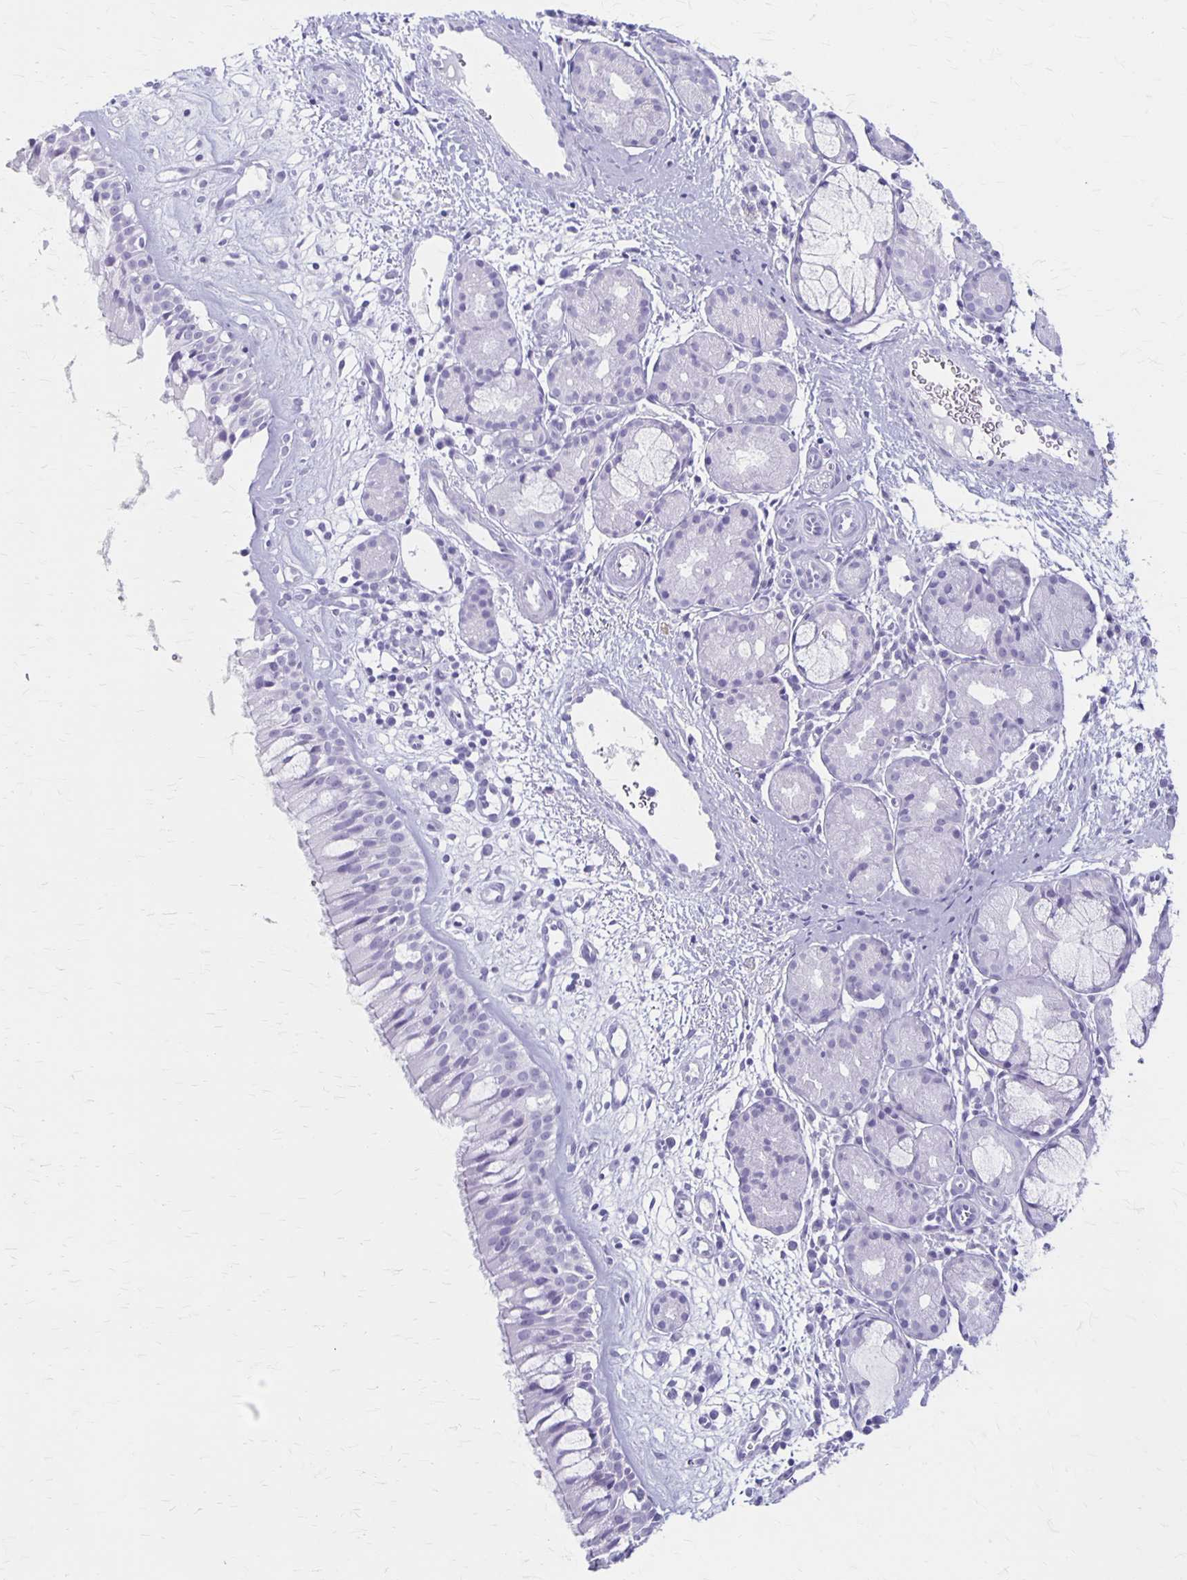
{"staining": {"intensity": "negative", "quantity": "none", "location": "none"}, "tissue": "nasopharynx", "cell_type": "Respiratory epithelial cells", "image_type": "normal", "snomed": [{"axis": "morphology", "description": "Normal tissue, NOS"}, {"axis": "topography", "description": "Nasopharynx"}], "caption": "This is an immunohistochemistry (IHC) photomicrograph of normal human nasopharynx. There is no expression in respiratory epithelial cells.", "gene": "MAGEC2", "patient": {"sex": "male", "age": 65}}